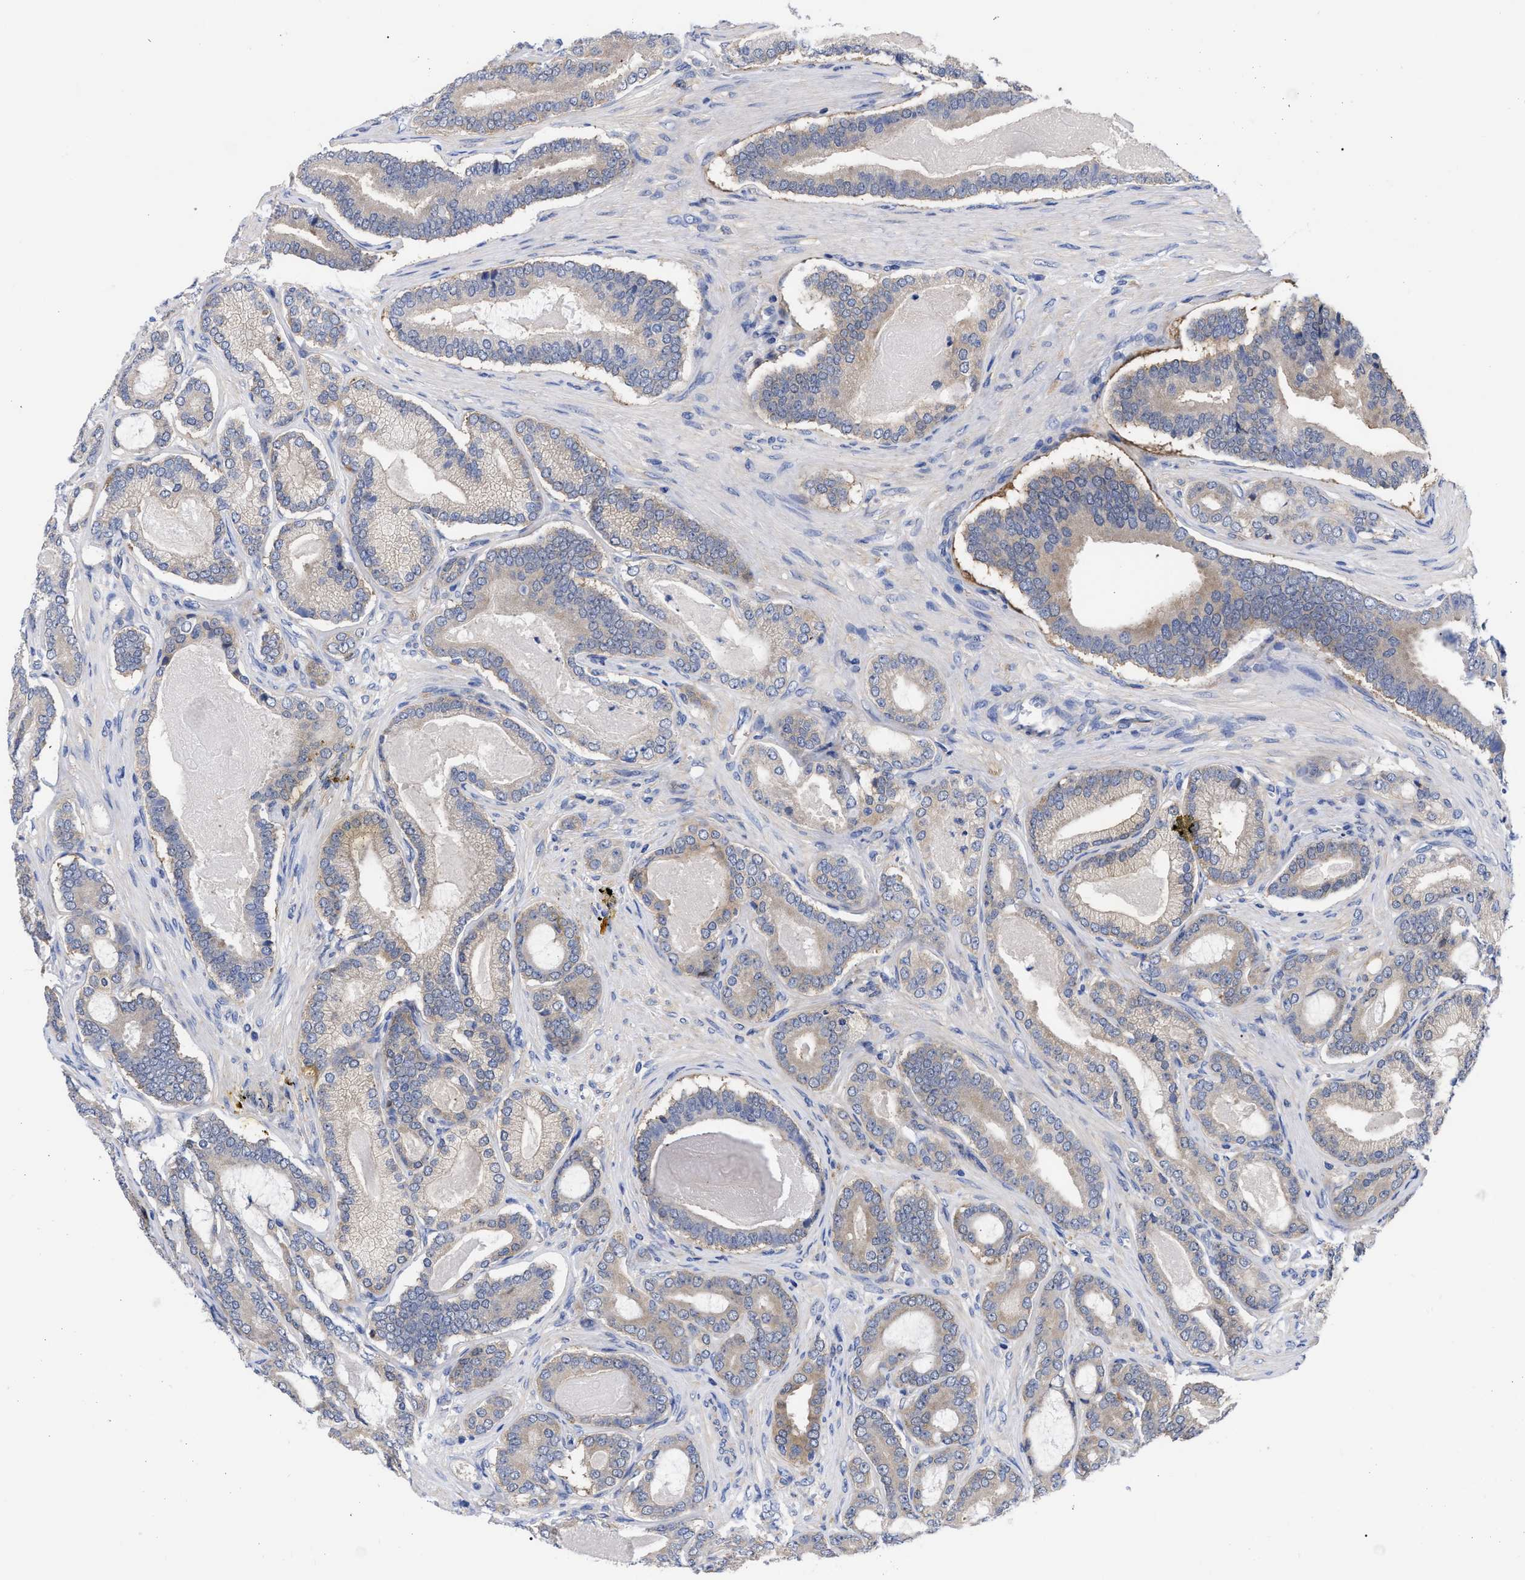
{"staining": {"intensity": "weak", "quantity": ">75%", "location": "cytoplasmic/membranous"}, "tissue": "prostate cancer", "cell_type": "Tumor cells", "image_type": "cancer", "snomed": [{"axis": "morphology", "description": "Adenocarcinoma, High grade"}, {"axis": "topography", "description": "Prostate"}], "caption": "Protein staining of prostate adenocarcinoma (high-grade) tissue demonstrates weak cytoplasmic/membranous staining in about >75% of tumor cells.", "gene": "RBKS", "patient": {"sex": "male", "age": 60}}